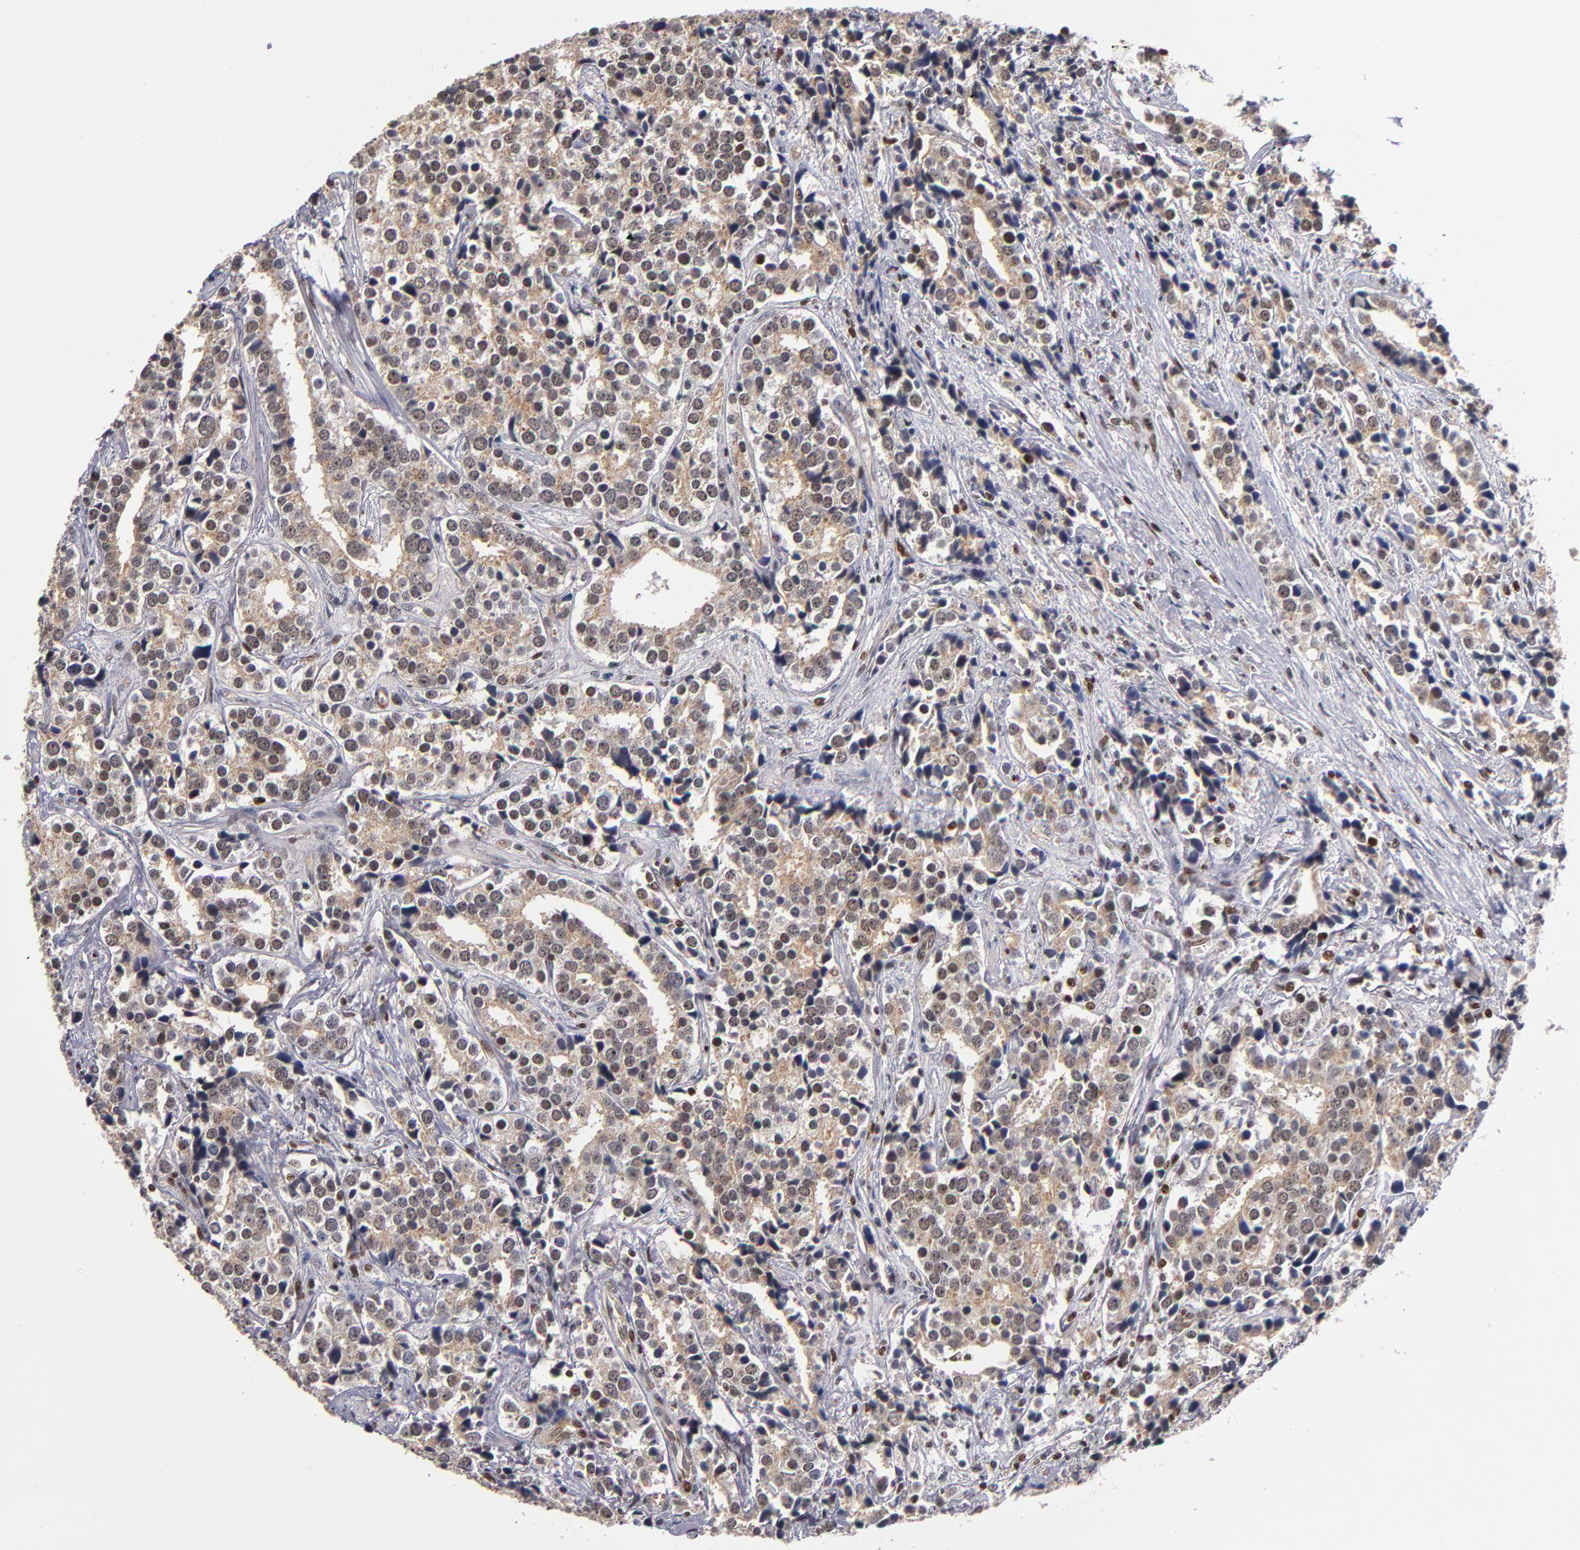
{"staining": {"intensity": "weak", "quantity": "25%-75%", "location": "cytoplasmic/membranous,nuclear"}, "tissue": "prostate cancer", "cell_type": "Tumor cells", "image_type": "cancer", "snomed": [{"axis": "morphology", "description": "Adenocarcinoma, High grade"}, {"axis": "topography", "description": "Prostate"}], "caption": "Protein positivity by immunohistochemistry (IHC) shows weak cytoplasmic/membranous and nuclear positivity in about 25%-75% of tumor cells in prostate cancer (high-grade adenocarcinoma).", "gene": "KDM6A", "patient": {"sex": "male", "age": 71}}